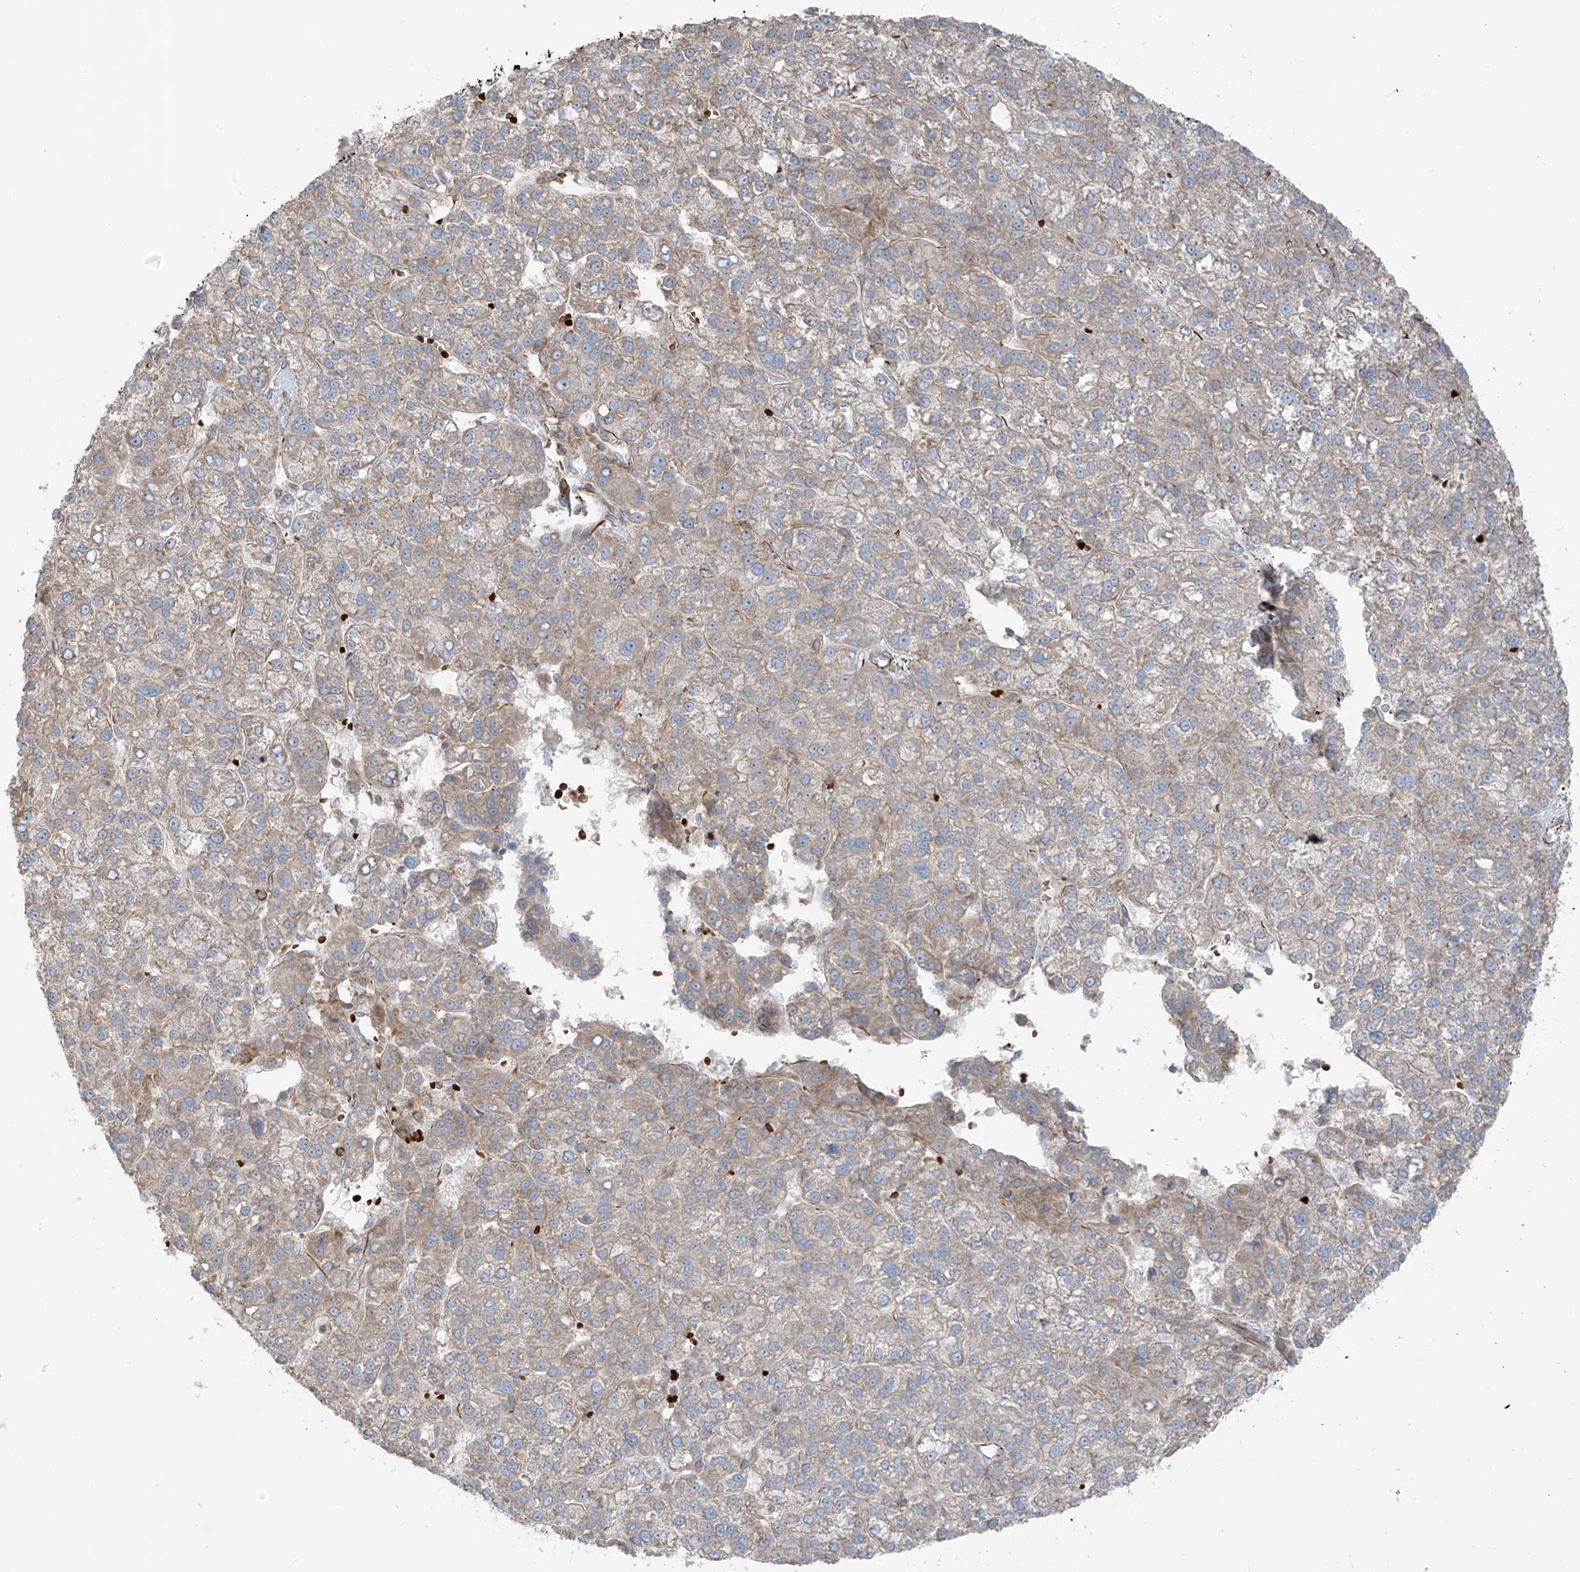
{"staining": {"intensity": "weak", "quantity": "25%-75%", "location": "cytoplasmic/membranous"}, "tissue": "liver cancer", "cell_type": "Tumor cells", "image_type": "cancer", "snomed": [{"axis": "morphology", "description": "Carcinoma, Hepatocellular, NOS"}, {"axis": "topography", "description": "Liver"}], "caption": "About 25%-75% of tumor cells in human hepatocellular carcinoma (liver) demonstrate weak cytoplasmic/membranous protein staining as visualized by brown immunohistochemical staining.", "gene": "ERLEC1", "patient": {"sex": "female", "age": 58}}